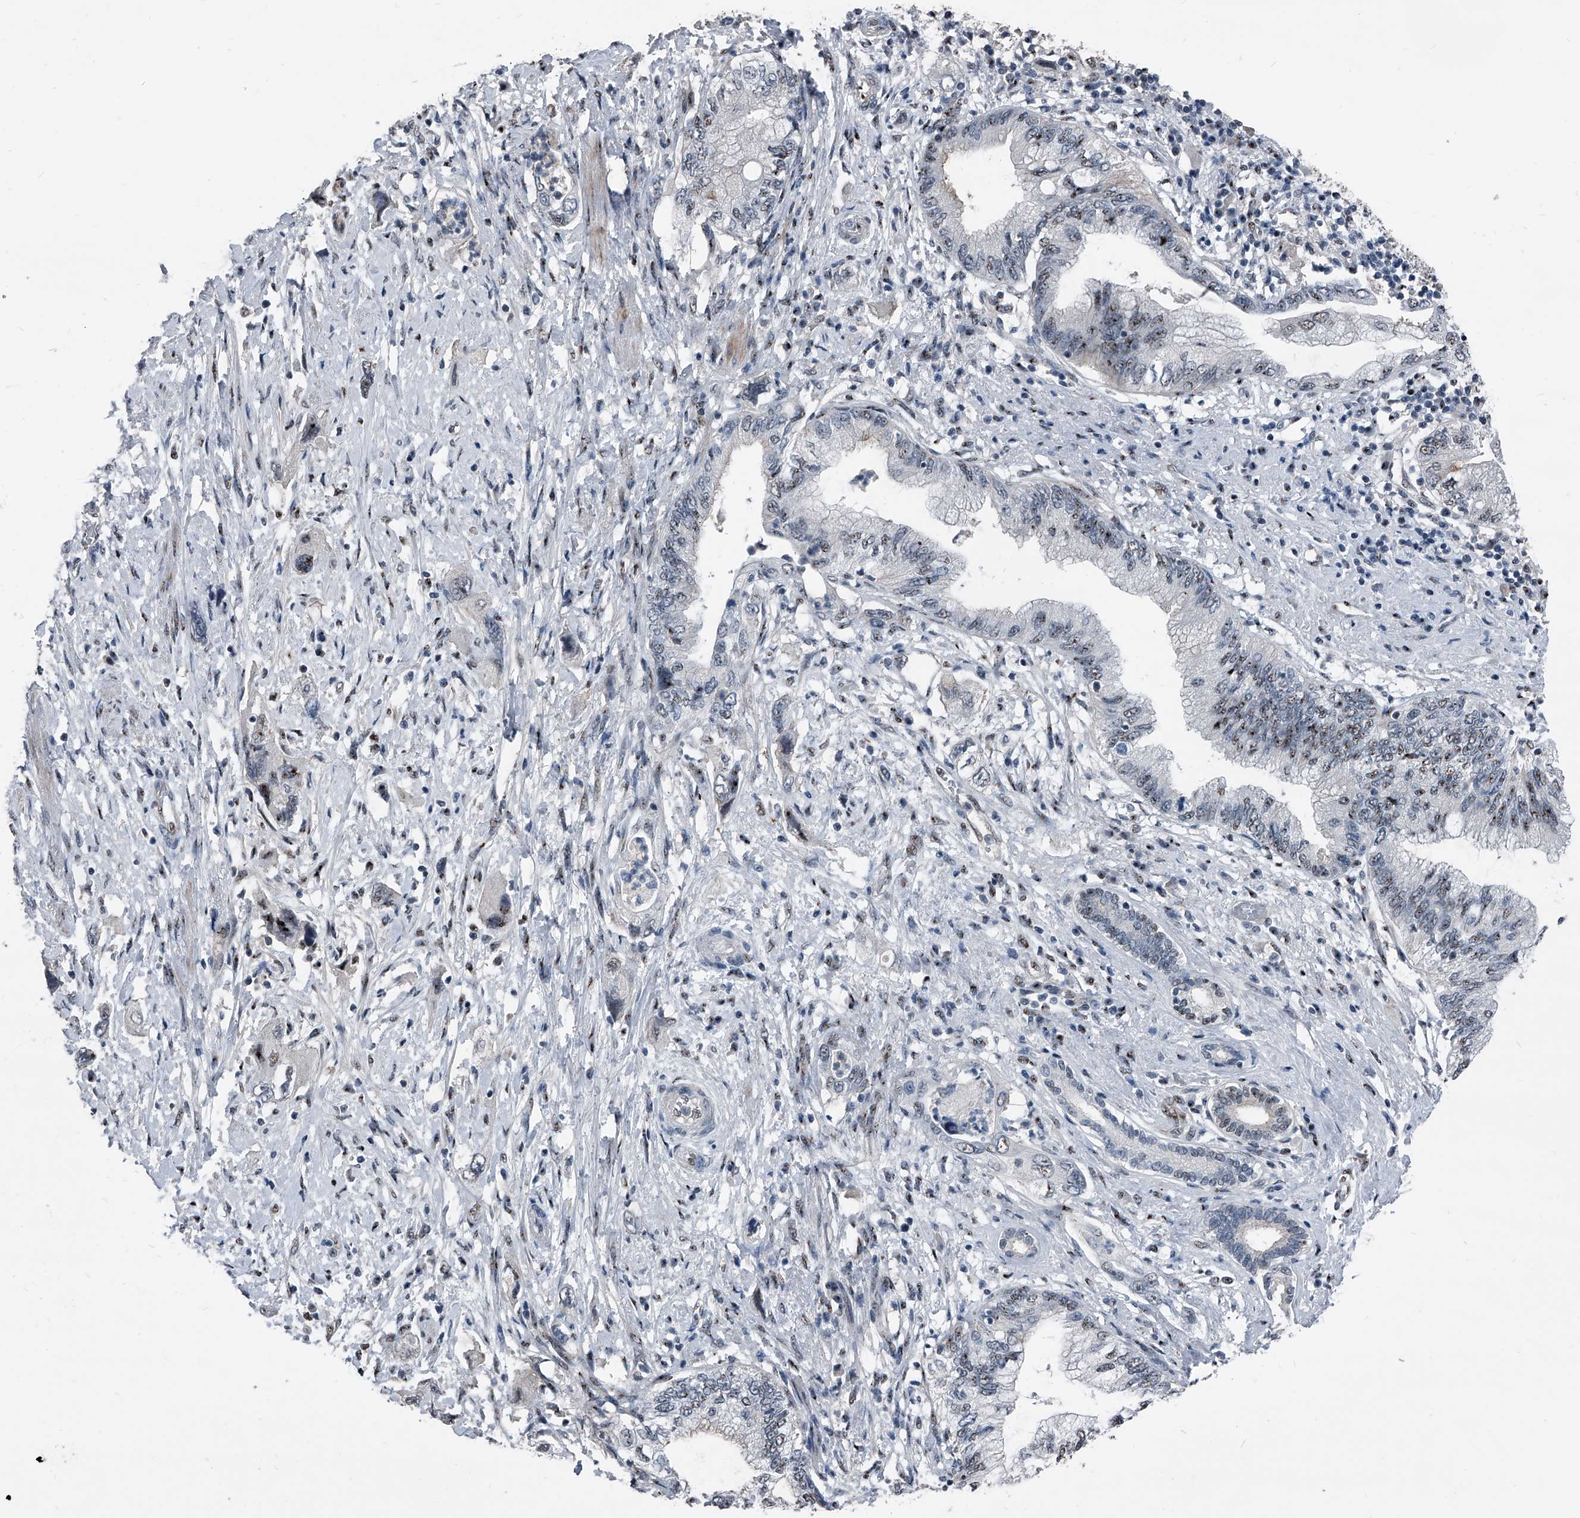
{"staining": {"intensity": "moderate", "quantity": "<25%", "location": "cytoplasmic/membranous"}, "tissue": "pancreatic cancer", "cell_type": "Tumor cells", "image_type": "cancer", "snomed": [{"axis": "morphology", "description": "Adenocarcinoma, NOS"}, {"axis": "topography", "description": "Pancreas"}], "caption": "This is a photomicrograph of immunohistochemistry staining of pancreatic cancer, which shows moderate positivity in the cytoplasmic/membranous of tumor cells.", "gene": "MEN1", "patient": {"sex": "female", "age": 73}}